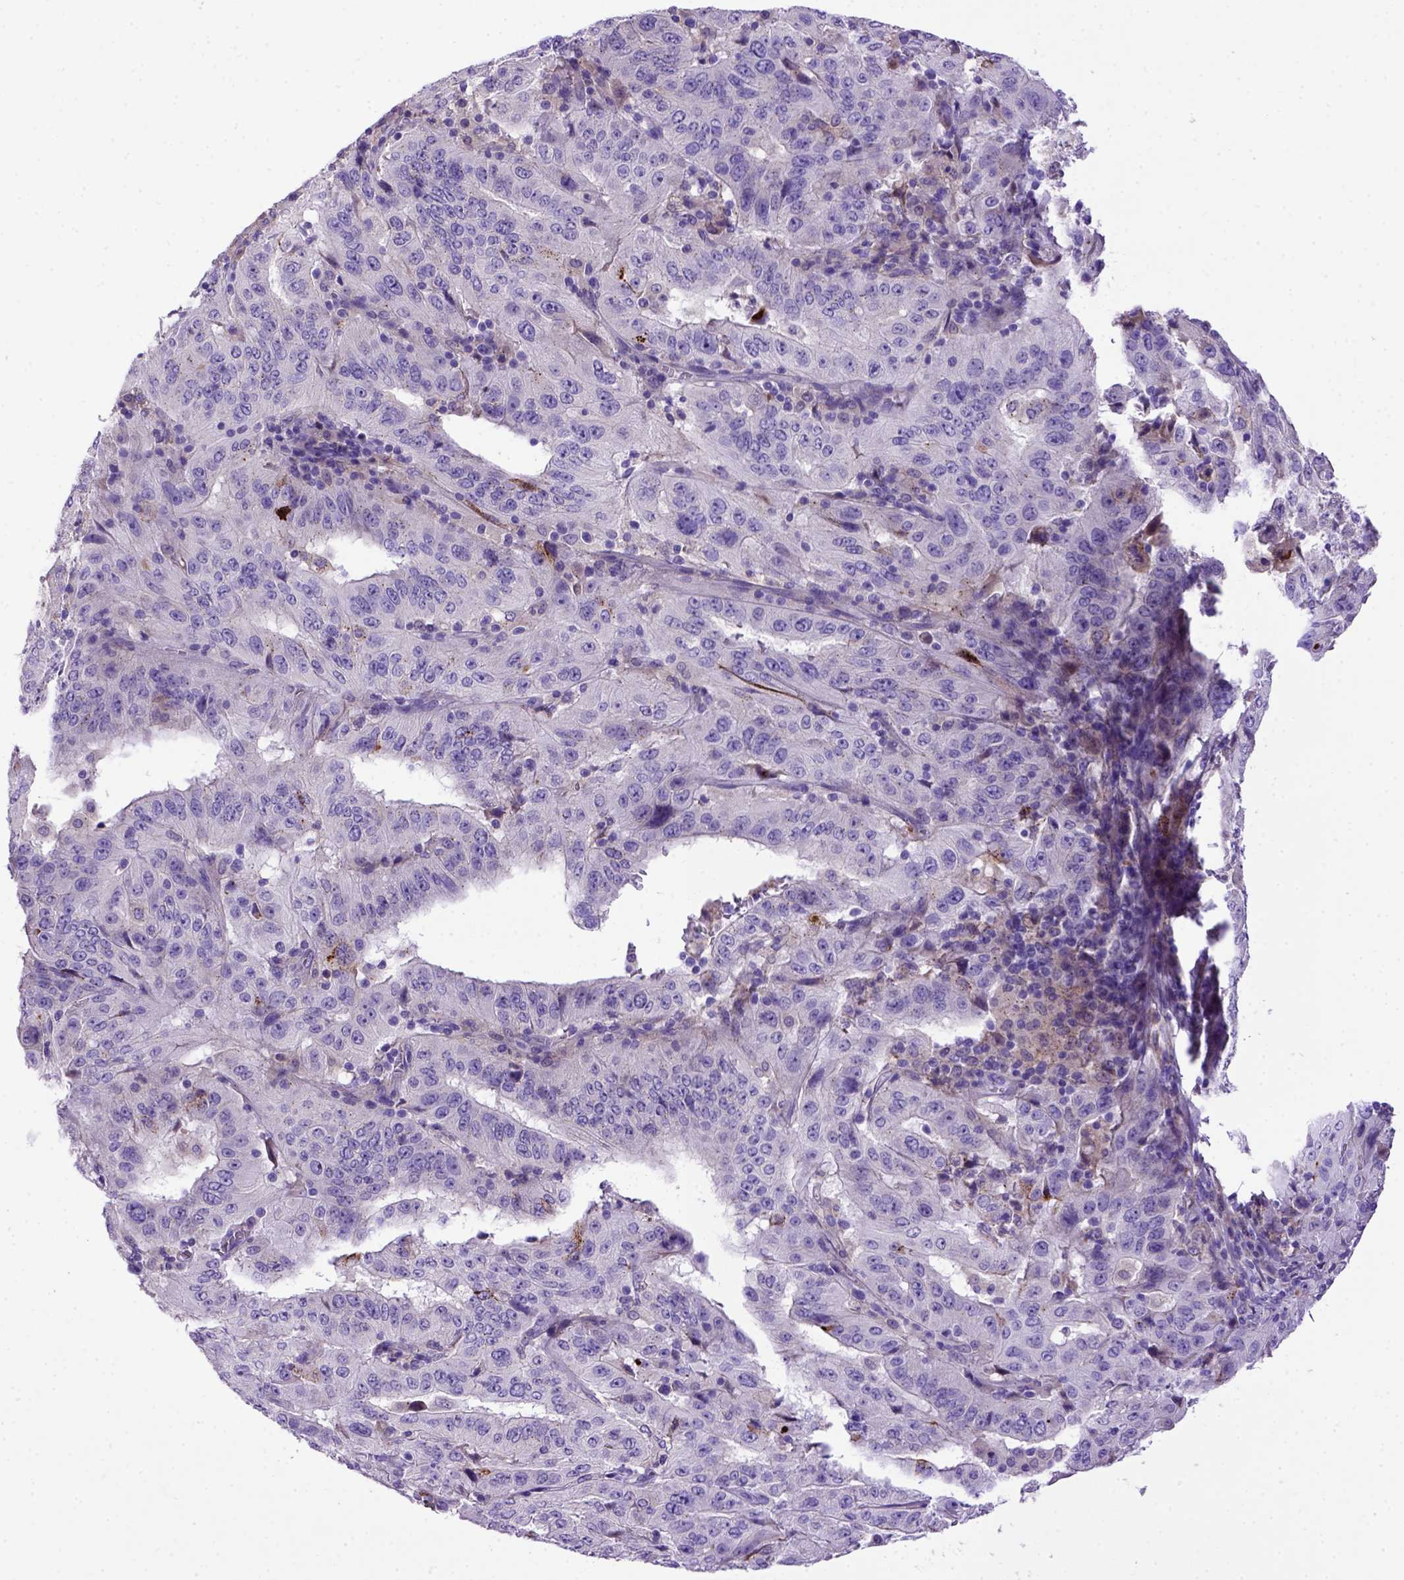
{"staining": {"intensity": "negative", "quantity": "none", "location": "none"}, "tissue": "pancreatic cancer", "cell_type": "Tumor cells", "image_type": "cancer", "snomed": [{"axis": "morphology", "description": "Adenocarcinoma, NOS"}, {"axis": "topography", "description": "Pancreas"}], "caption": "DAB immunohistochemical staining of human pancreatic cancer demonstrates no significant positivity in tumor cells.", "gene": "ADAM12", "patient": {"sex": "male", "age": 63}}